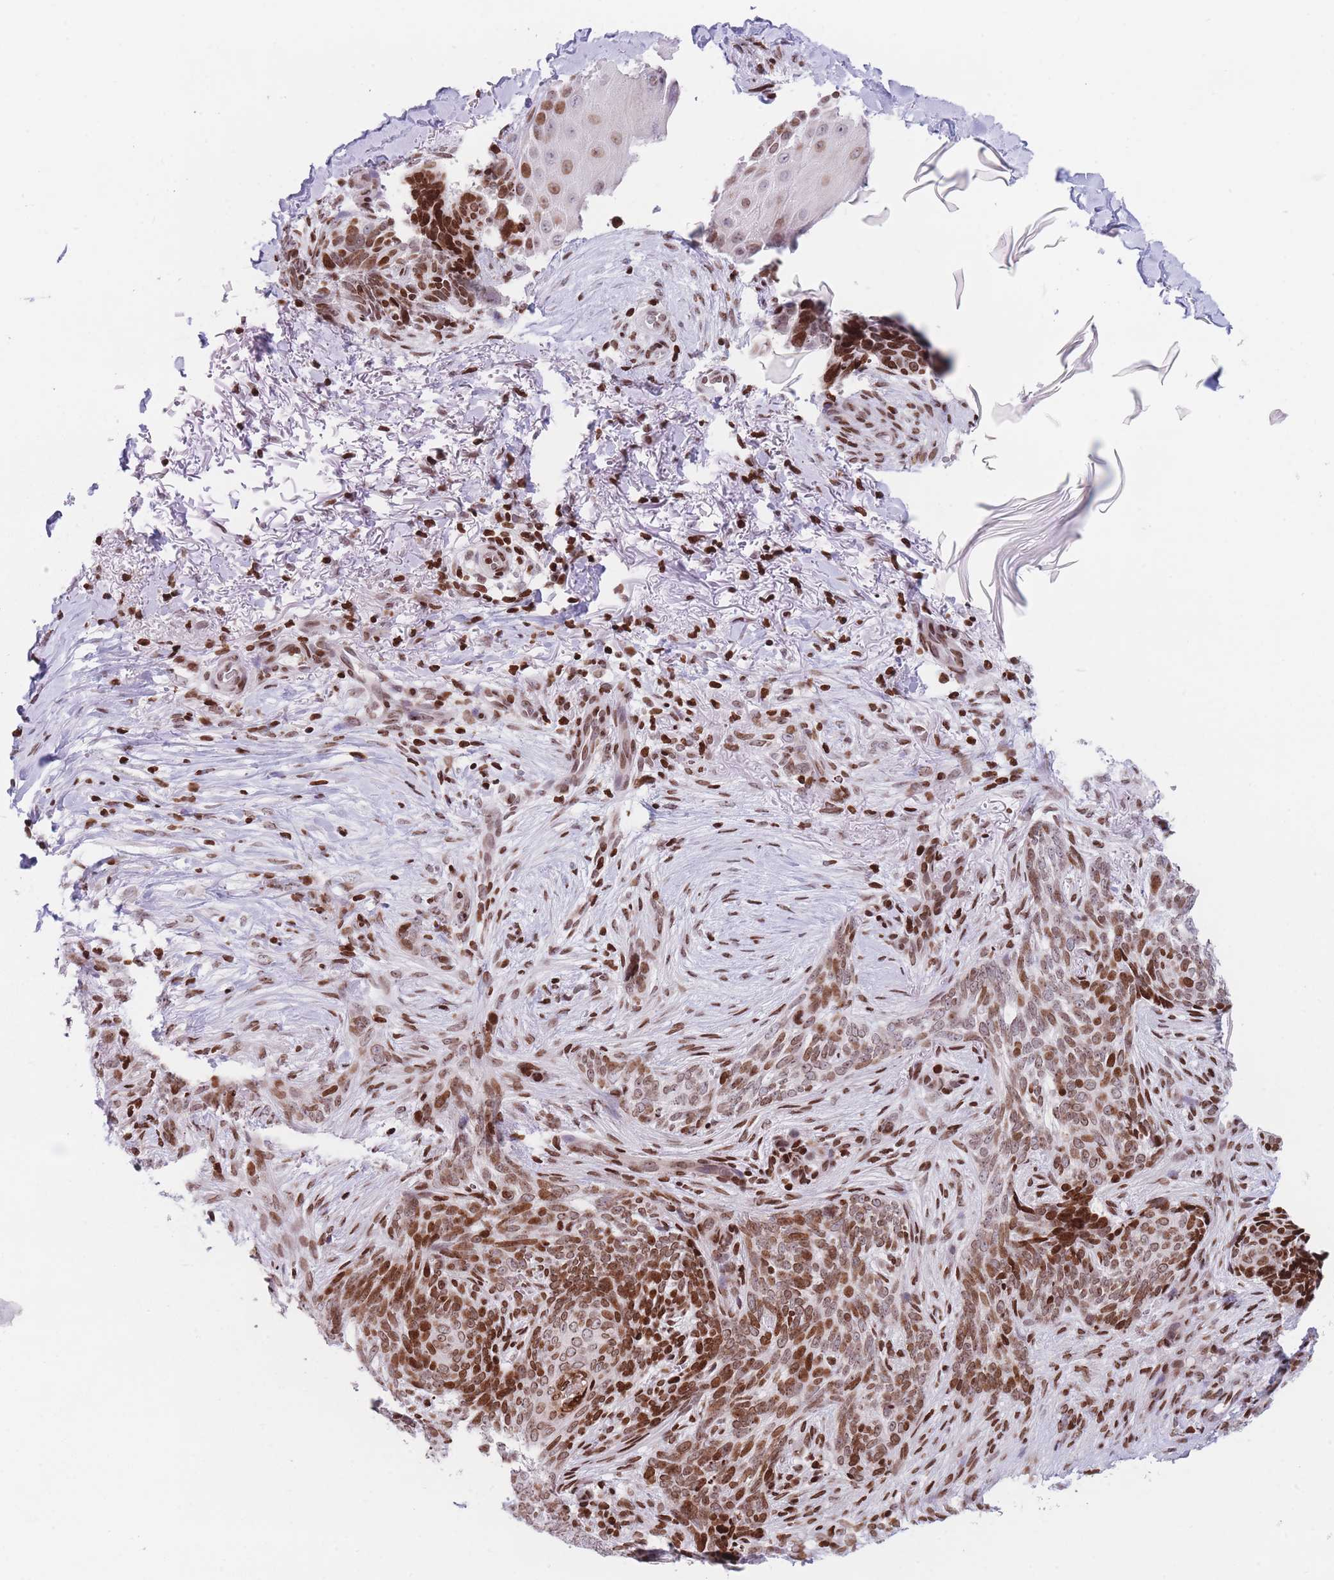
{"staining": {"intensity": "moderate", "quantity": ">75%", "location": "nuclear"}, "tissue": "skin cancer", "cell_type": "Tumor cells", "image_type": "cancer", "snomed": [{"axis": "morphology", "description": "Normal tissue, NOS"}, {"axis": "morphology", "description": "Basal cell carcinoma"}, {"axis": "topography", "description": "Skin"}], "caption": "Human basal cell carcinoma (skin) stained with a brown dye exhibits moderate nuclear positive positivity in about >75% of tumor cells.", "gene": "AK9", "patient": {"sex": "female", "age": 67}}